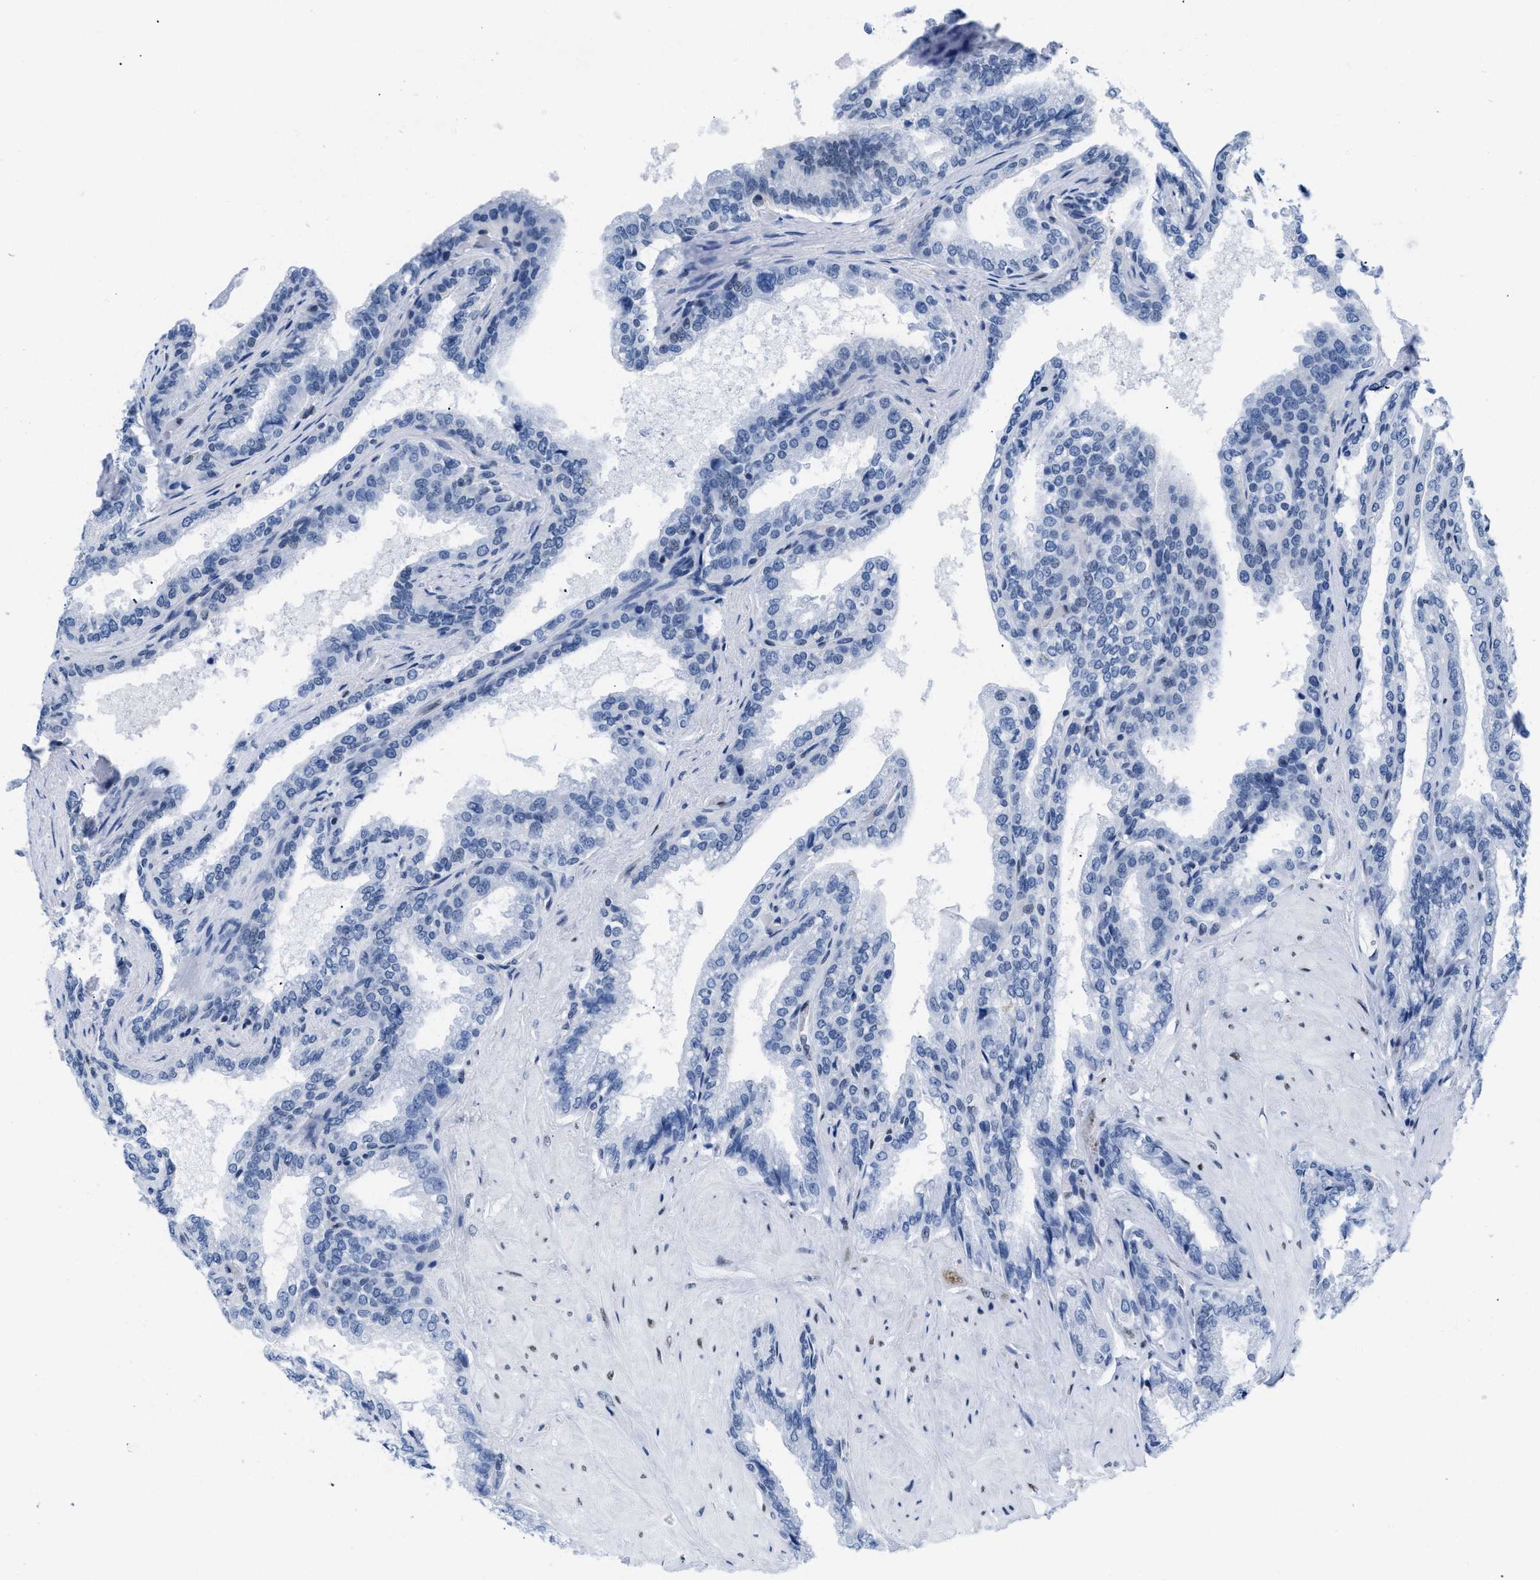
{"staining": {"intensity": "negative", "quantity": "none", "location": "none"}, "tissue": "seminal vesicle", "cell_type": "Glandular cells", "image_type": "normal", "snomed": [{"axis": "morphology", "description": "Normal tissue, NOS"}, {"axis": "topography", "description": "Seminal veicle"}], "caption": "Immunohistochemistry (IHC) of benign seminal vesicle reveals no staining in glandular cells.", "gene": "CTBP1", "patient": {"sex": "male", "age": 46}}